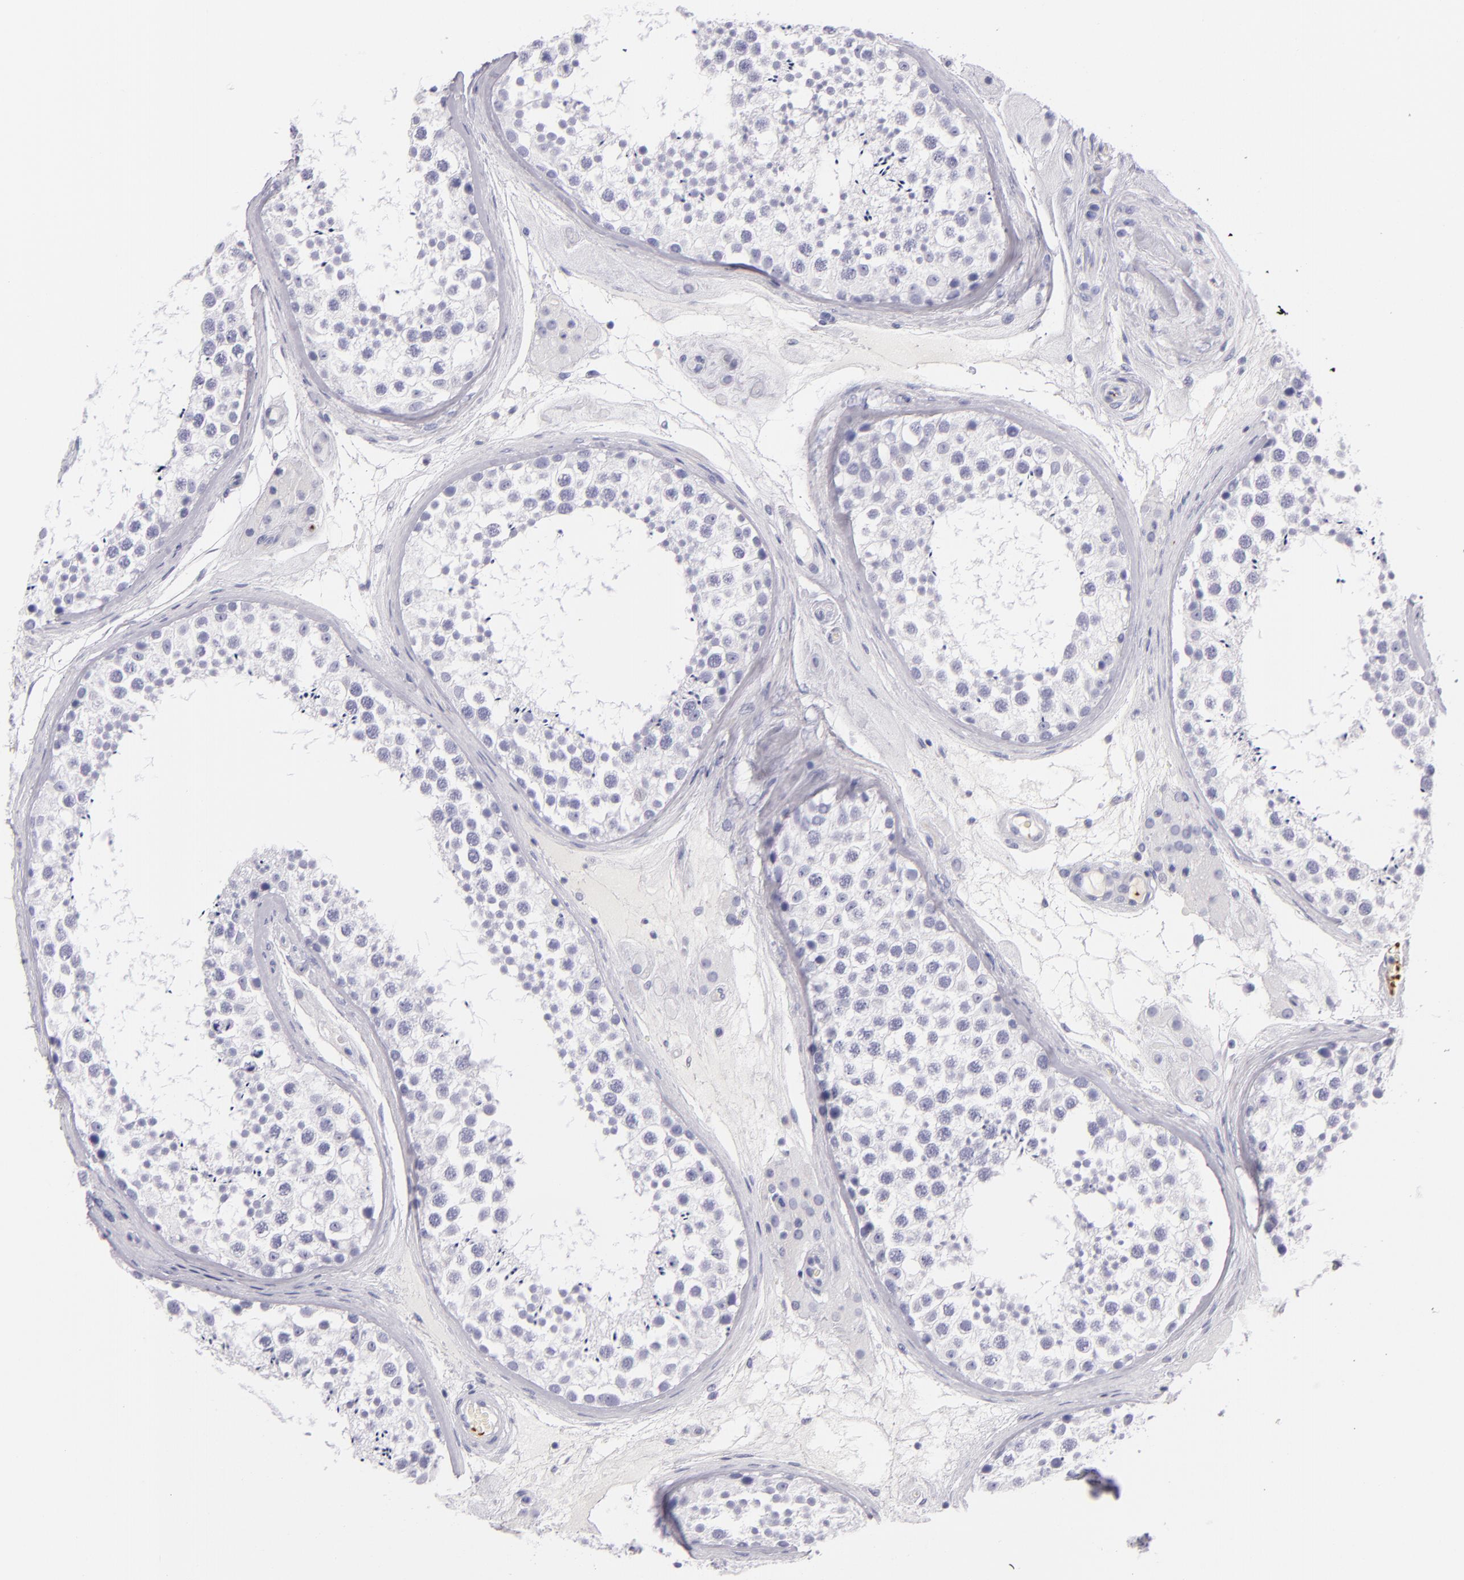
{"staining": {"intensity": "negative", "quantity": "none", "location": "none"}, "tissue": "testis", "cell_type": "Cells in seminiferous ducts", "image_type": "normal", "snomed": [{"axis": "morphology", "description": "Normal tissue, NOS"}, {"axis": "topography", "description": "Testis"}], "caption": "Cells in seminiferous ducts show no significant staining in benign testis. Nuclei are stained in blue.", "gene": "GP1BA", "patient": {"sex": "male", "age": 46}}